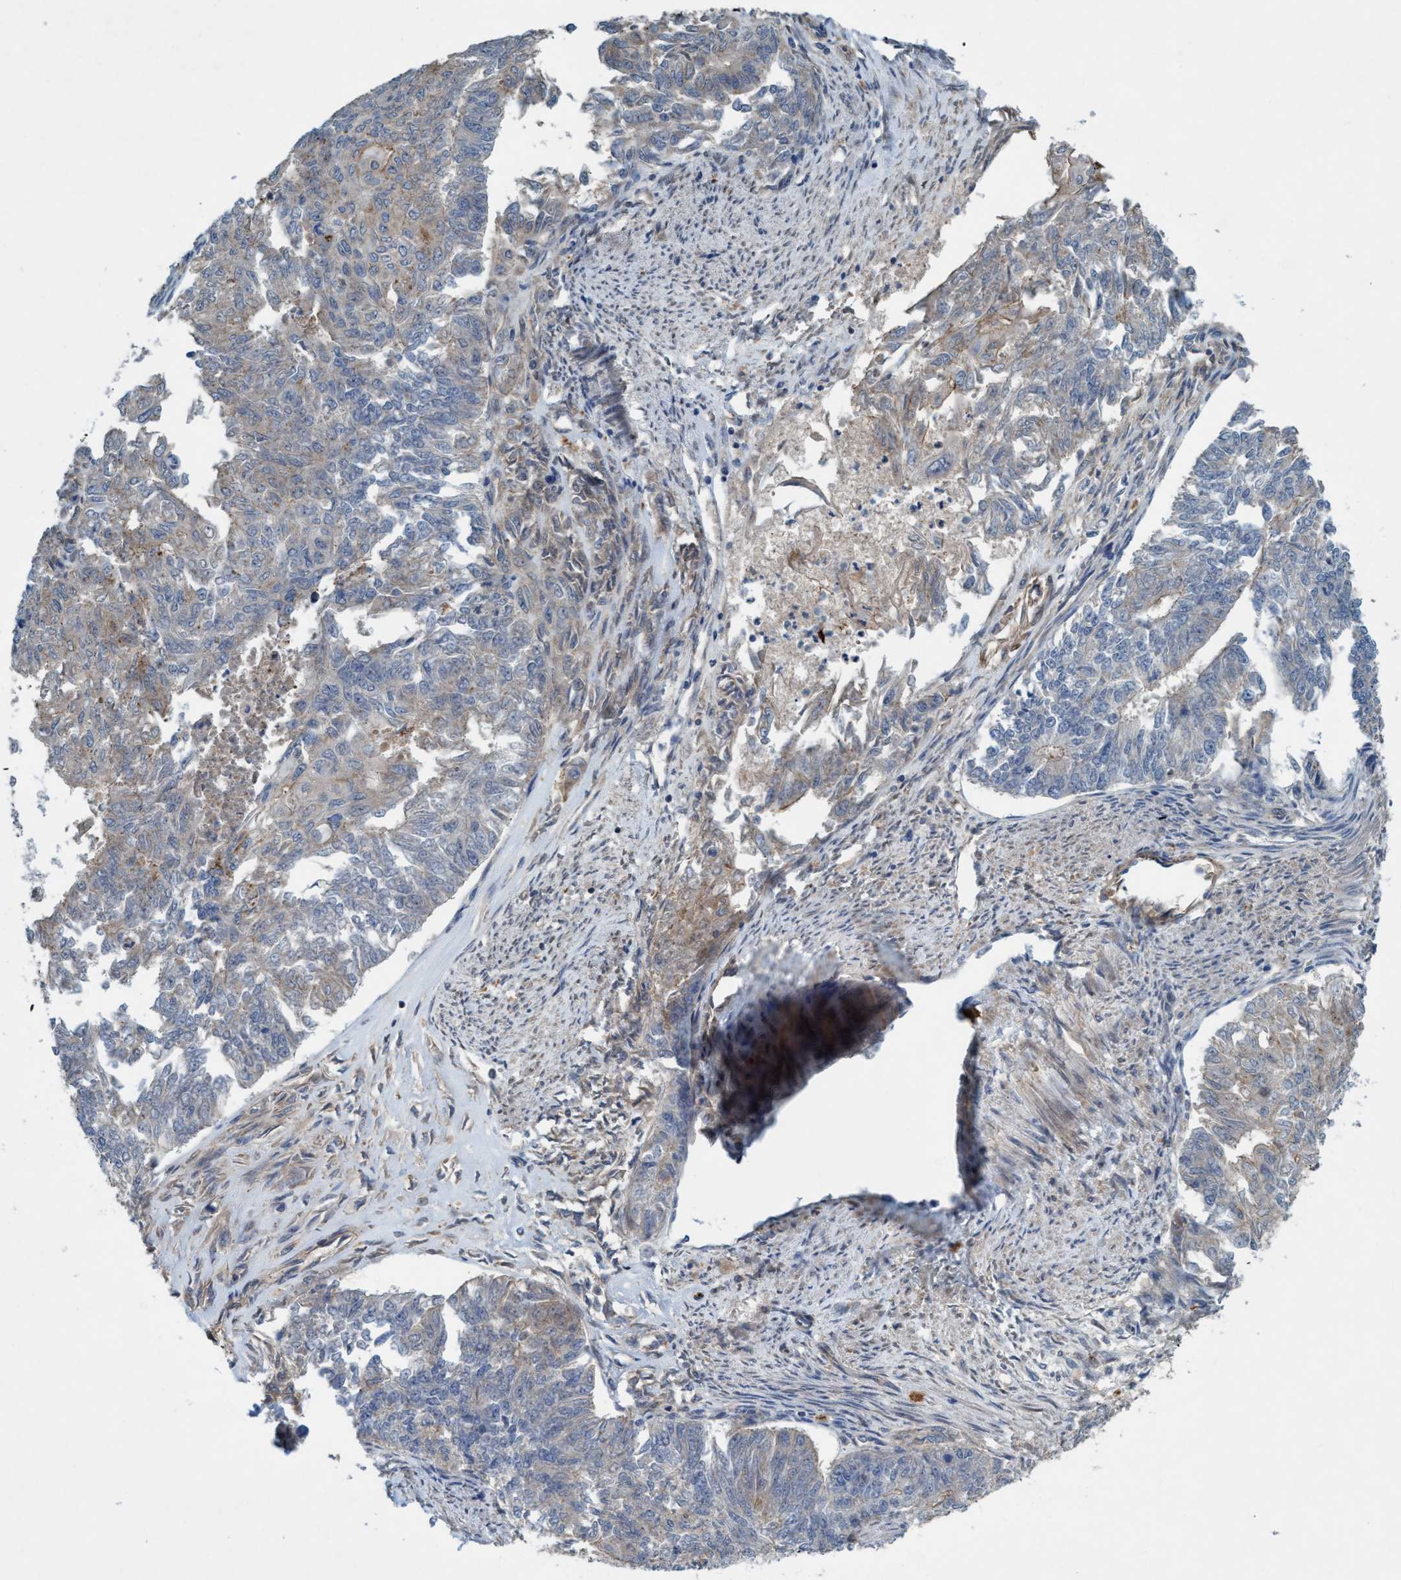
{"staining": {"intensity": "weak", "quantity": "<25%", "location": "cytoplasmic/membranous"}, "tissue": "endometrial cancer", "cell_type": "Tumor cells", "image_type": "cancer", "snomed": [{"axis": "morphology", "description": "Adenocarcinoma, NOS"}, {"axis": "topography", "description": "Endometrium"}], "caption": "Tumor cells are negative for brown protein staining in endometrial cancer. The staining is performed using DAB (3,3'-diaminobenzidine) brown chromogen with nuclei counter-stained in using hematoxylin.", "gene": "TRIM65", "patient": {"sex": "female", "age": 32}}